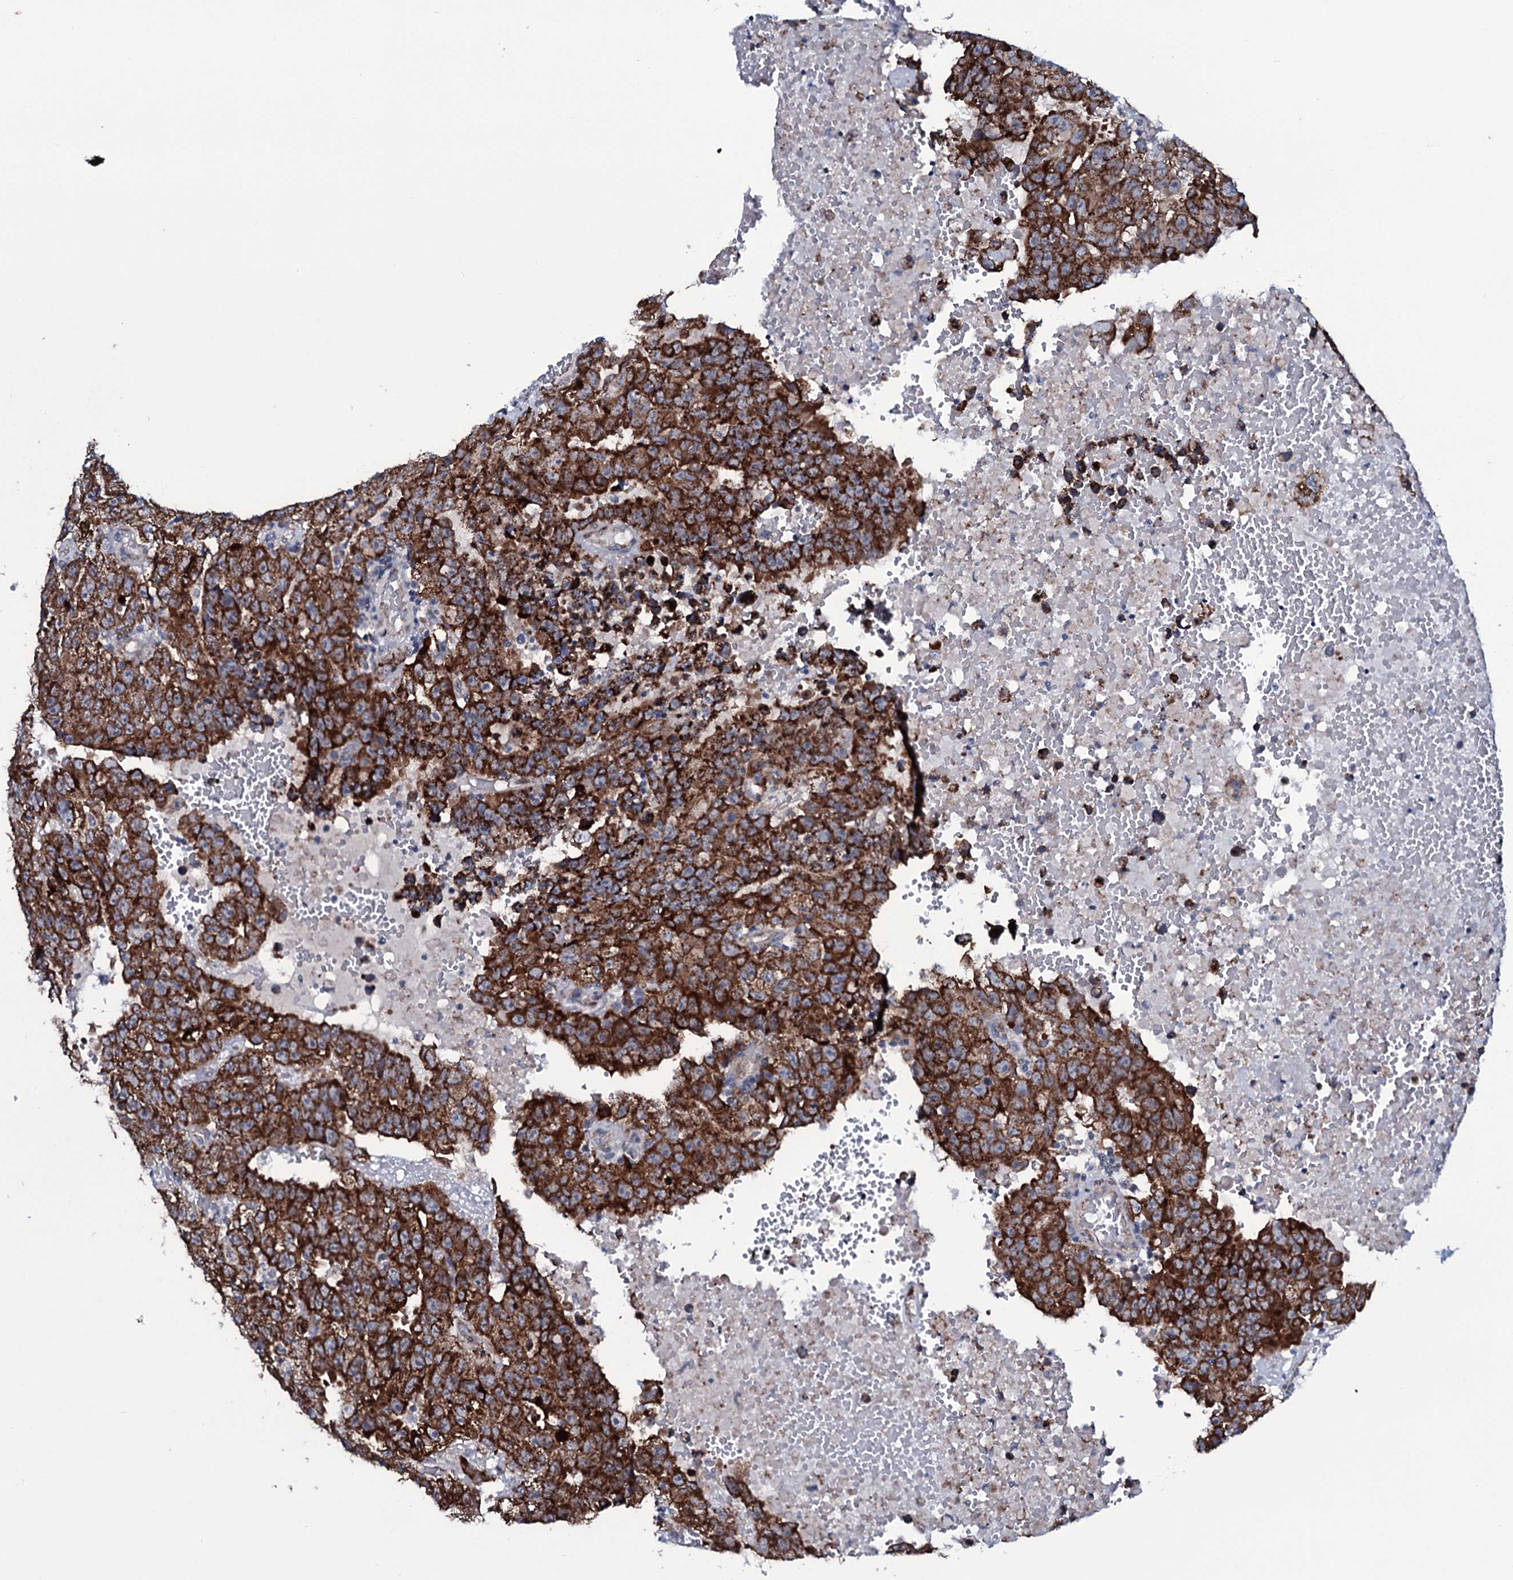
{"staining": {"intensity": "strong", "quantity": ">75%", "location": "cytoplasmic/membranous"}, "tissue": "testis cancer", "cell_type": "Tumor cells", "image_type": "cancer", "snomed": [{"axis": "morphology", "description": "Carcinoma, Embryonal, NOS"}, {"axis": "topography", "description": "Testis"}], "caption": "Immunohistochemical staining of testis cancer reveals strong cytoplasmic/membranous protein staining in approximately >75% of tumor cells.", "gene": "WIPF3", "patient": {"sex": "male", "age": 25}}